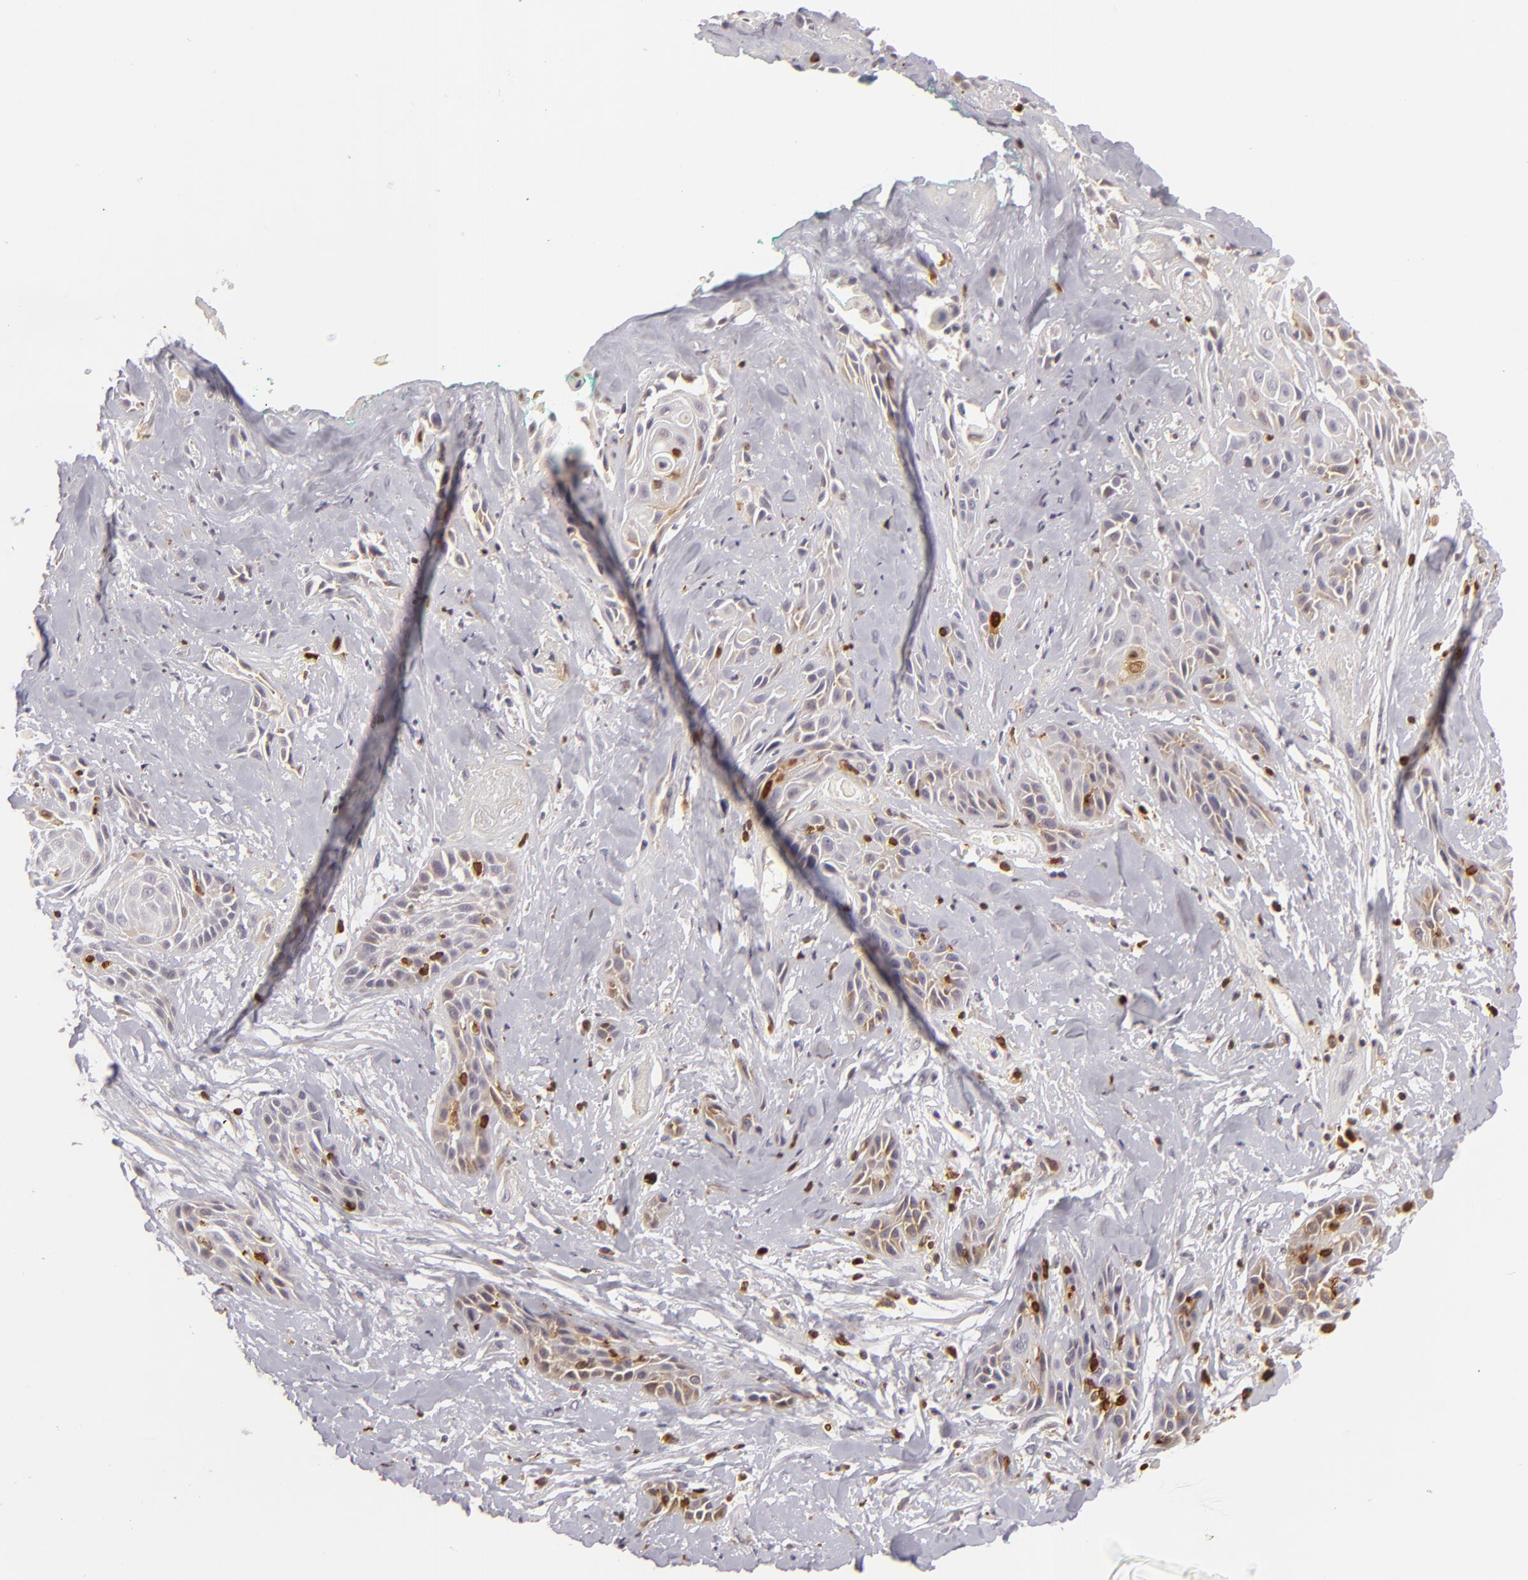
{"staining": {"intensity": "moderate", "quantity": "25%-75%", "location": "cytoplasmic/membranous,nuclear"}, "tissue": "skin cancer", "cell_type": "Tumor cells", "image_type": "cancer", "snomed": [{"axis": "morphology", "description": "Squamous cell carcinoma, NOS"}, {"axis": "topography", "description": "Skin"}, {"axis": "topography", "description": "Anal"}], "caption": "Brown immunohistochemical staining in skin cancer (squamous cell carcinoma) exhibits moderate cytoplasmic/membranous and nuclear positivity in approximately 25%-75% of tumor cells.", "gene": "APOBEC3G", "patient": {"sex": "male", "age": 64}}